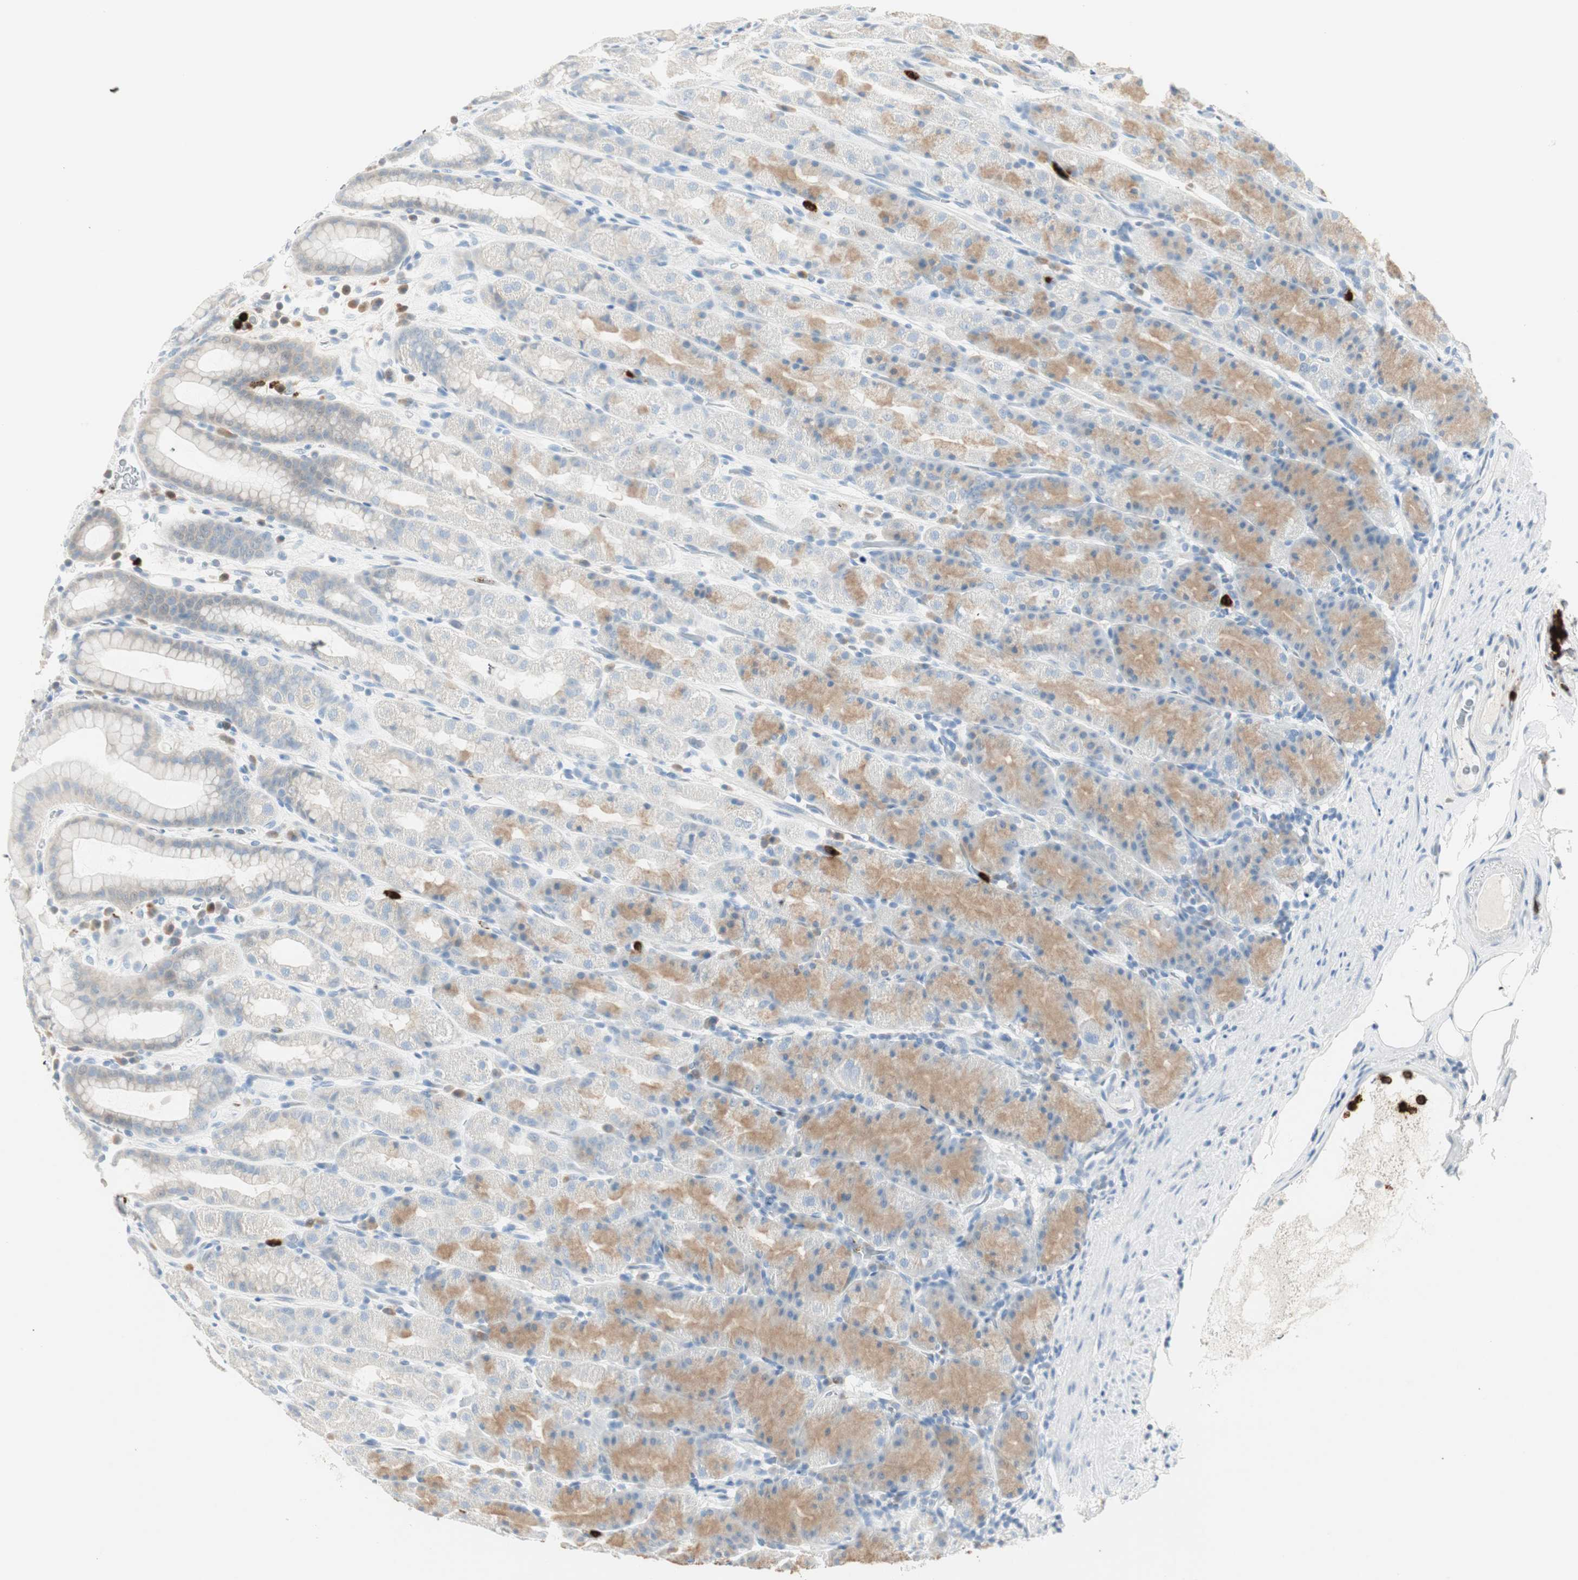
{"staining": {"intensity": "moderate", "quantity": "25%-75%", "location": "cytoplasmic/membranous"}, "tissue": "stomach", "cell_type": "Glandular cells", "image_type": "normal", "snomed": [{"axis": "morphology", "description": "Normal tissue, NOS"}, {"axis": "topography", "description": "Stomach, upper"}], "caption": "Benign stomach was stained to show a protein in brown. There is medium levels of moderate cytoplasmic/membranous staining in about 25%-75% of glandular cells. The protein is stained brown, and the nuclei are stained in blue (DAB (3,3'-diaminobenzidine) IHC with brightfield microscopy, high magnification).", "gene": "PRTN3", "patient": {"sex": "male", "age": 68}}